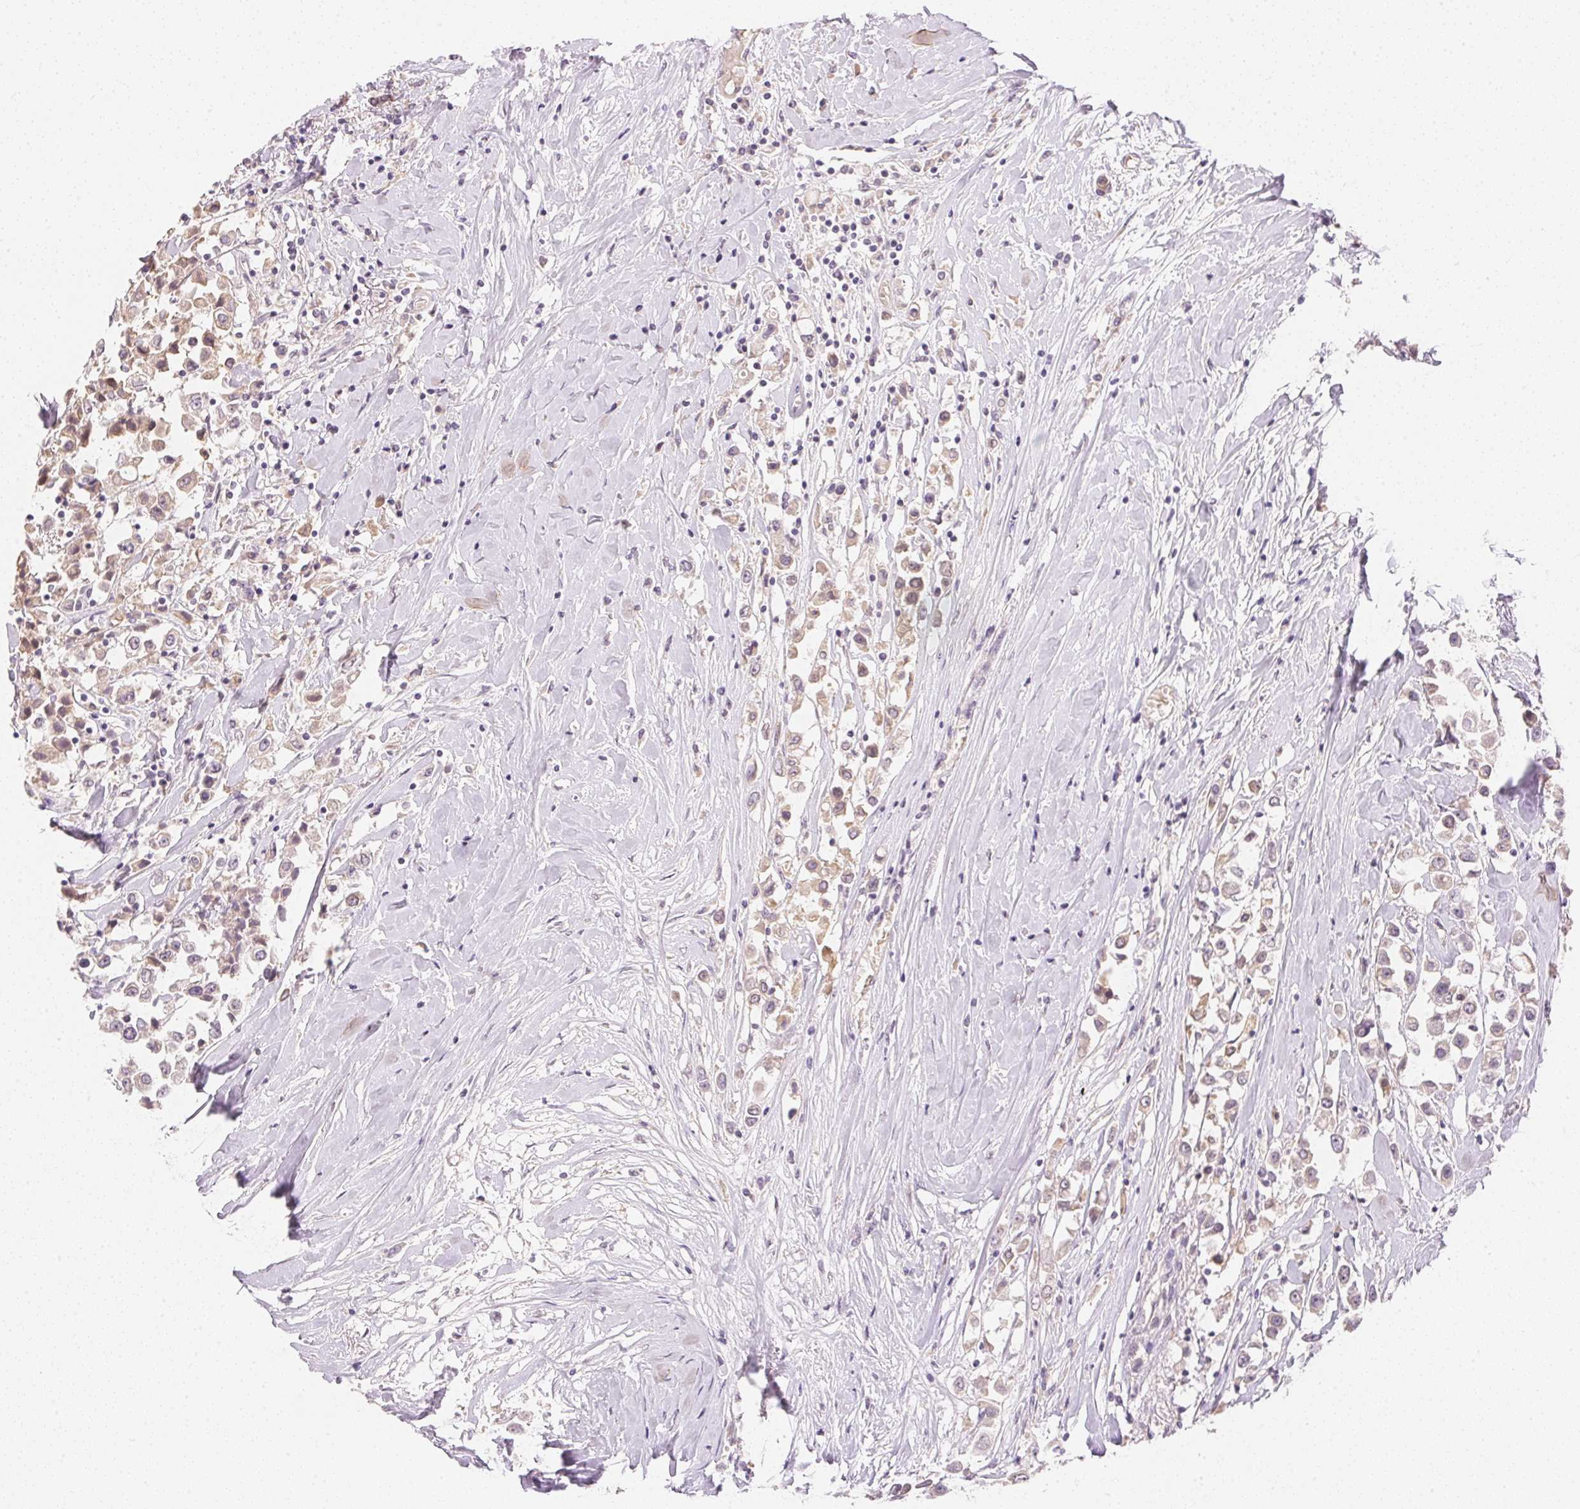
{"staining": {"intensity": "weak", "quantity": "<25%", "location": "cytoplasmic/membranous"}, "tissue": "breast cancer", "cell_type": "Tumor cells", "image_type": "cancer", "snomed": [{"axis": "morphology", "description": "Duct carcinoma"}, {"axis": "topography", "description": "Breast"}], "caption": "Immunohistochemistry (IHC) of infiltrating ductal carcinoma (breast) exhibits no positivity in tumor cells. (DAB (3,3'-diaminobenzidine) immunohistochemistry (IHC), high magnification).", "gene": "DHCR24", "patient": {"sex": "female", "age": 61}}